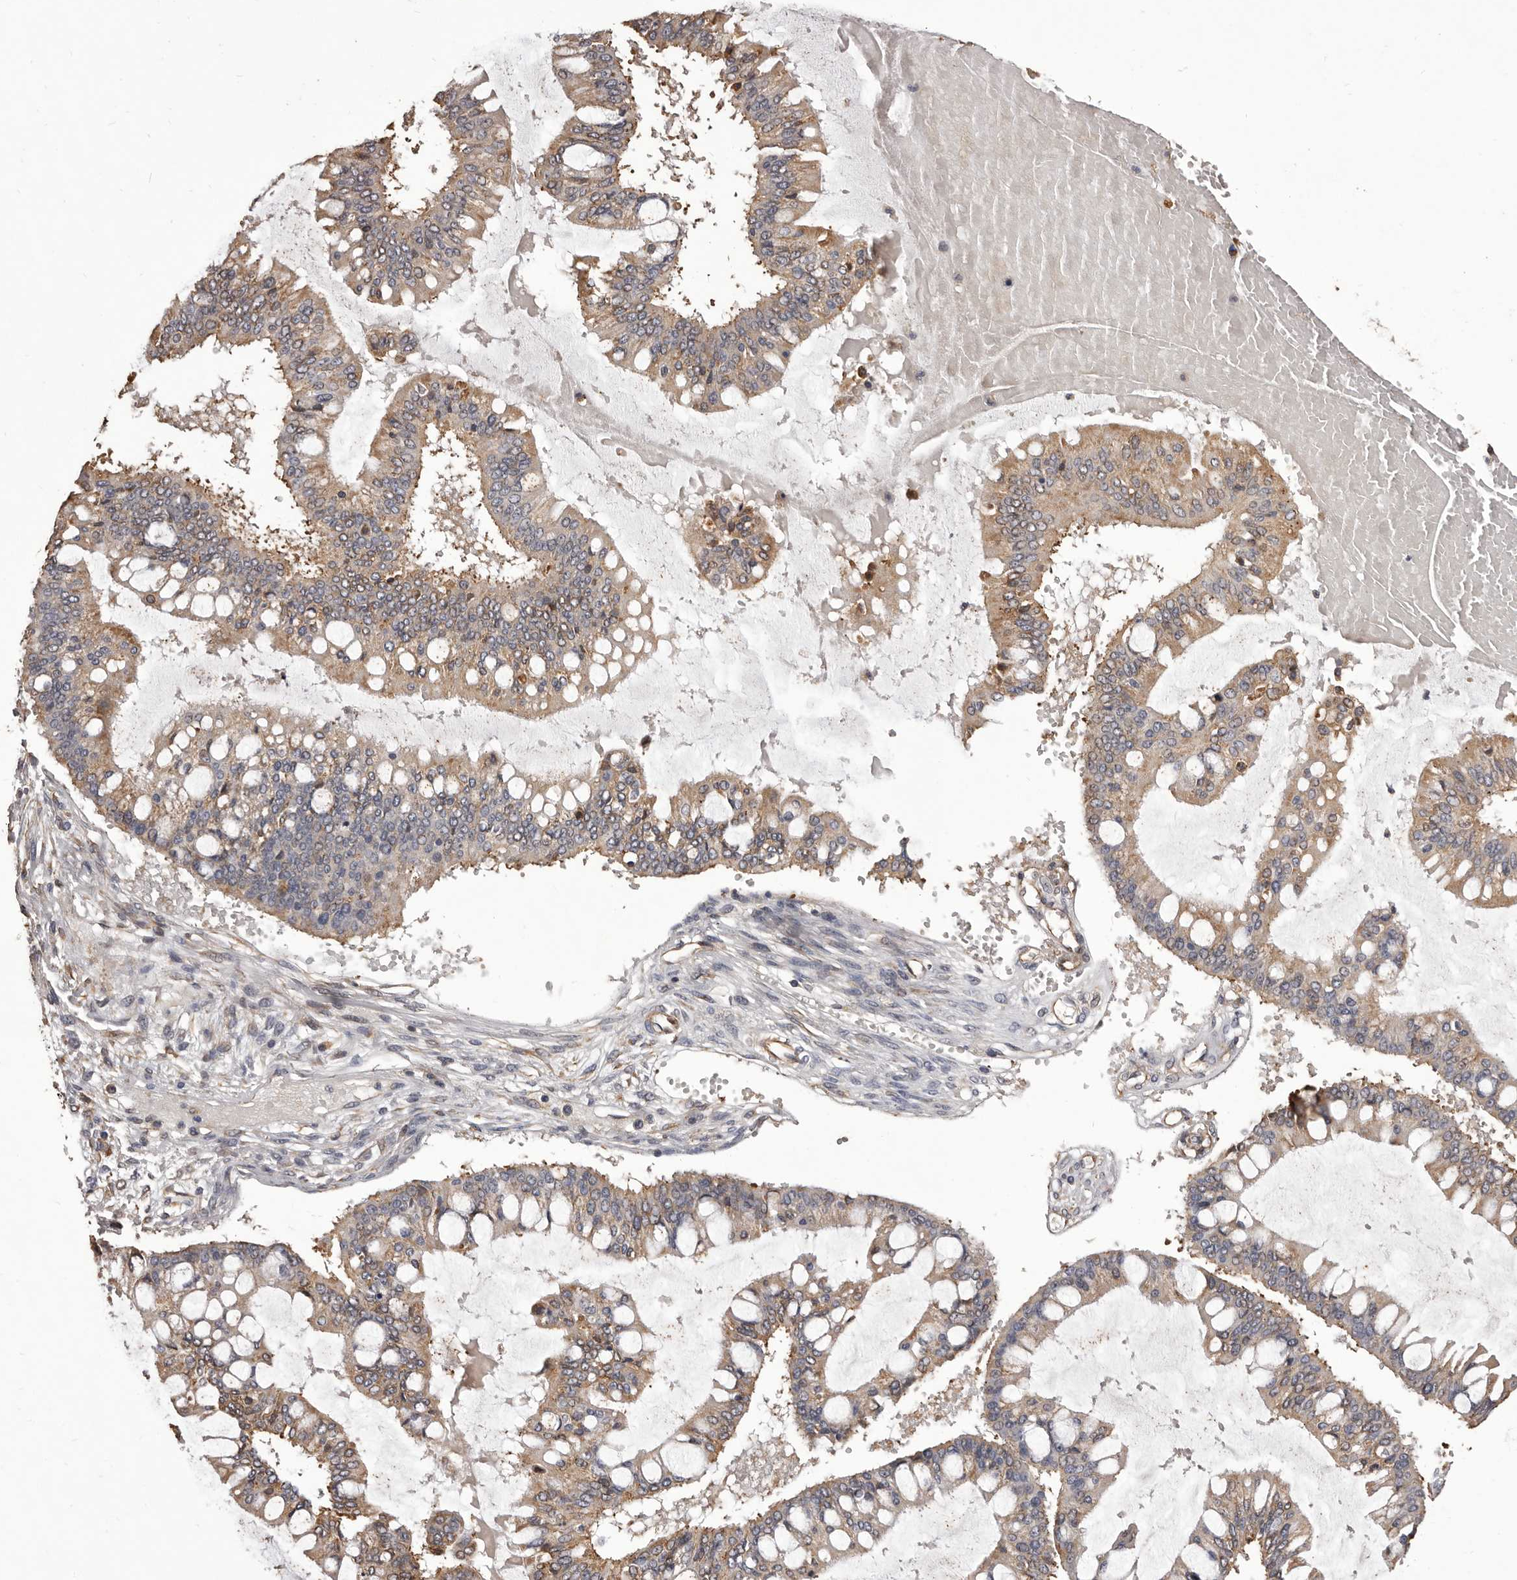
{"staining": {"intensity": "weak", "quantity": "25%-75%", "location": "cytoplasmic/membranous"}, "tissue": "ovarian cancer", "cell_type": "Tumor cells", "image_type": "cancer", "snomed": [{"axis": "morphology", "description": "Cystadenocarcinoma, mucinous, NOS"}, {"axis": "topography", "description": "Ovary"}], "caption": "Ovarian cancer tissue exhibits weak cytoplasmic/membranous expression in about 25%-75% of tumor cells, visualized by immunohistochemistry. The staining was performed using DAB, with brown indicating positive protein expression. Nuclei are stained blue with hematoxylin.", "gene": "ALPK1", "patient": {"sex": "female", "age": 73}}